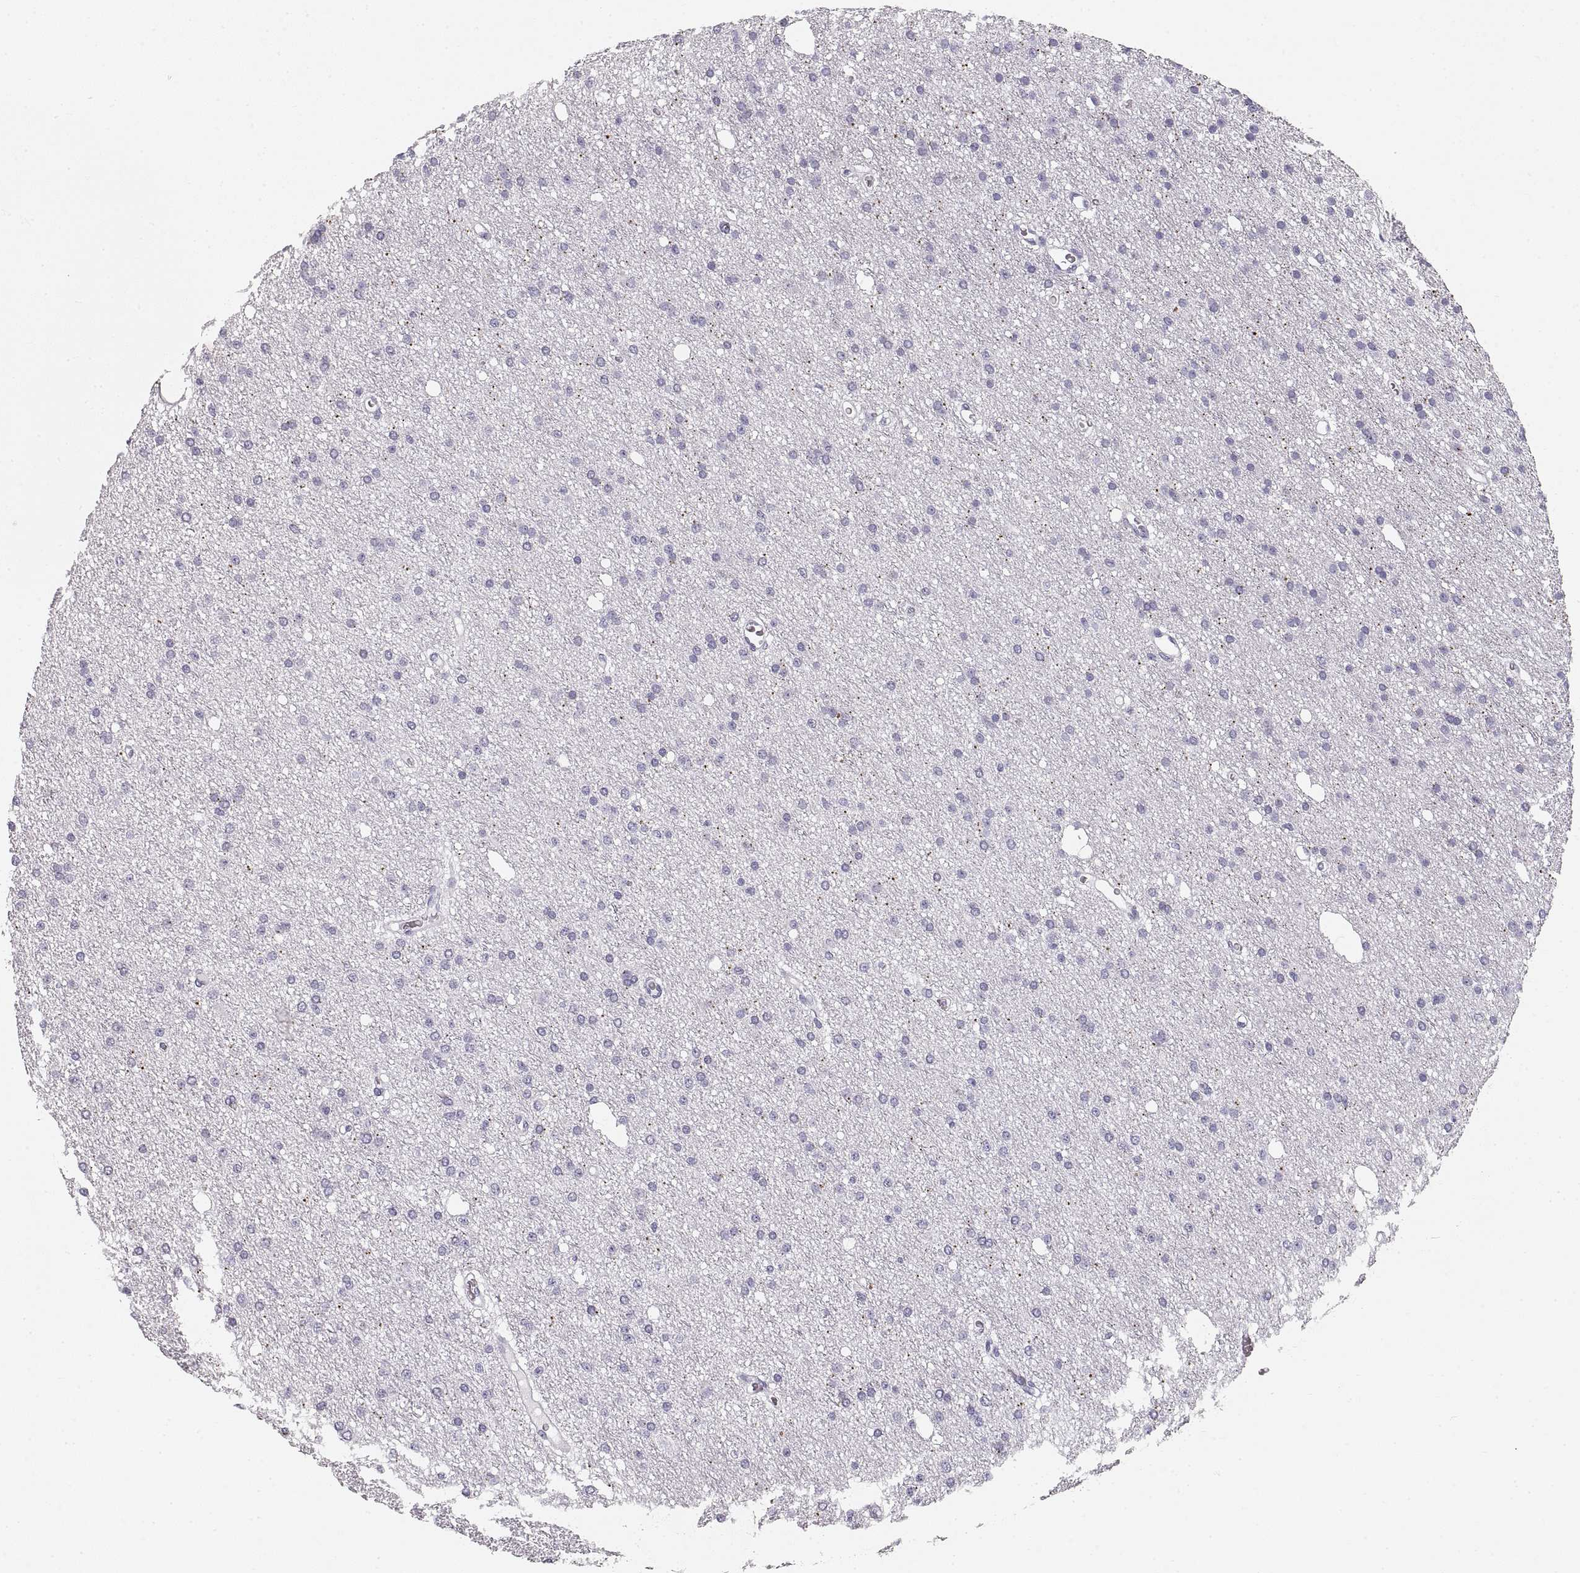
{"staining": {"intensity": "negative", "quantity": "none", "location": "none"}, "tissue": "glioma", "cell_type": "Tumor cells", "image_type": "cancer", "snomed": [{"axis": "morphology", "description": "Glioma, malignant, Low grade"}, {"axis": "topography", "description": "Brain"}], "caption": "Immunohistochemical staining of low-grade glioma (malignant) reveals no significant staining in tumor cells. (DAB immunohistochemistry (IHC), high magnification).", "gene": "CRYAA", "patient": {"sex": "male", "age": 27}}